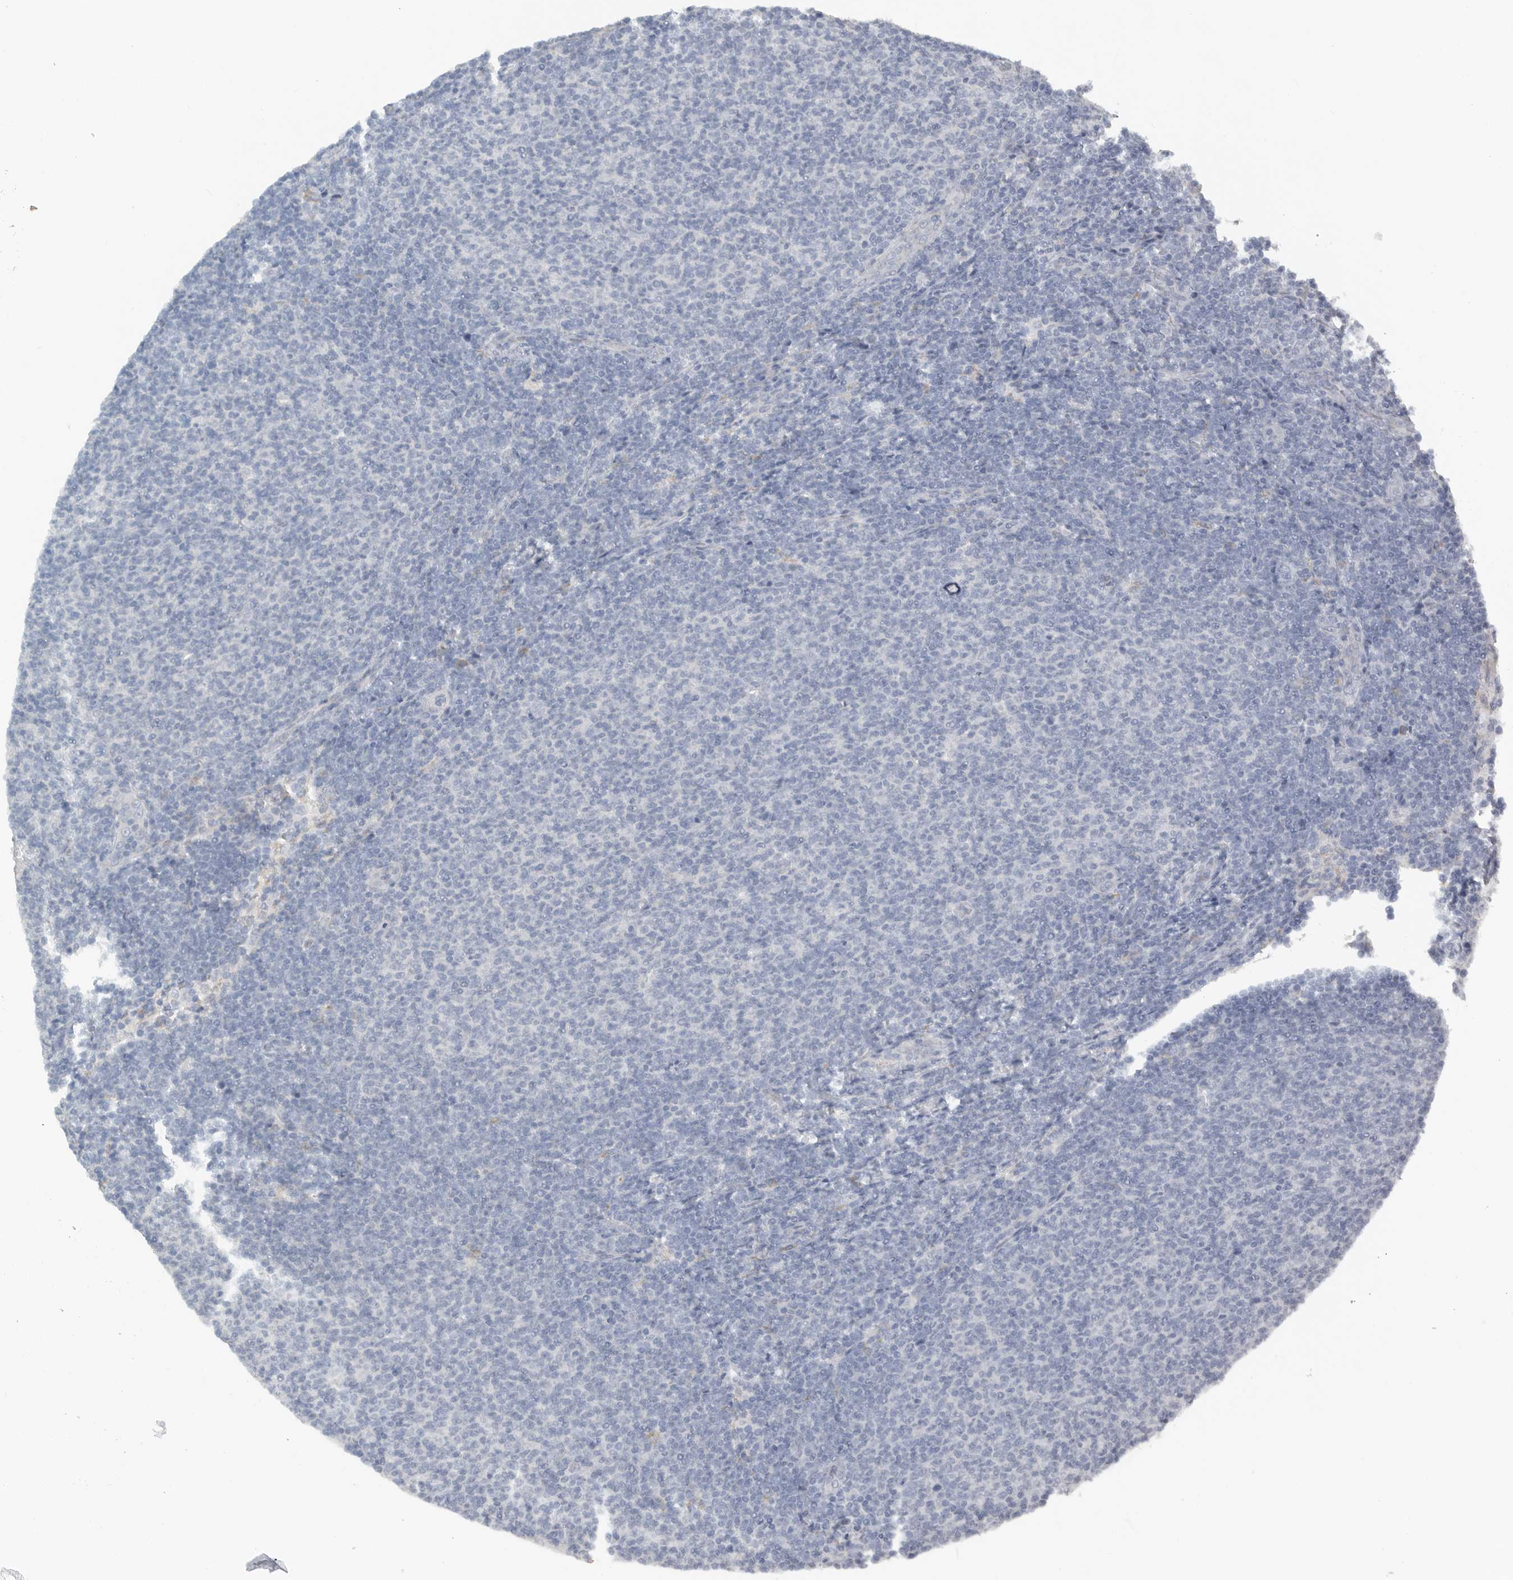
{"staining": {"intensity": "negative", "quantity": "none", "location": "none"}, "tissue": "lymphoma", "cell_type": "Tumor cells", "image_type": "cancer", "snomed": [{"axis": "morphology", "description": "Malignant lymphoma, non-Hodgkin's type, Low grade"}, {"axis": "topography", "description": "Lymph node"}], "caption": "A high-resolution image shows immunohistochemistry staining of low-grade malignant lymphoma, non-Hodgkin's type, which displays no significant staining in tumor cells. (DAB (3,3'-diaminobenzidine) IHC visualized using brightfield microscopy, high magnification).", "gene": "PAM", "patient": {"sex": "male", "age": 66}}